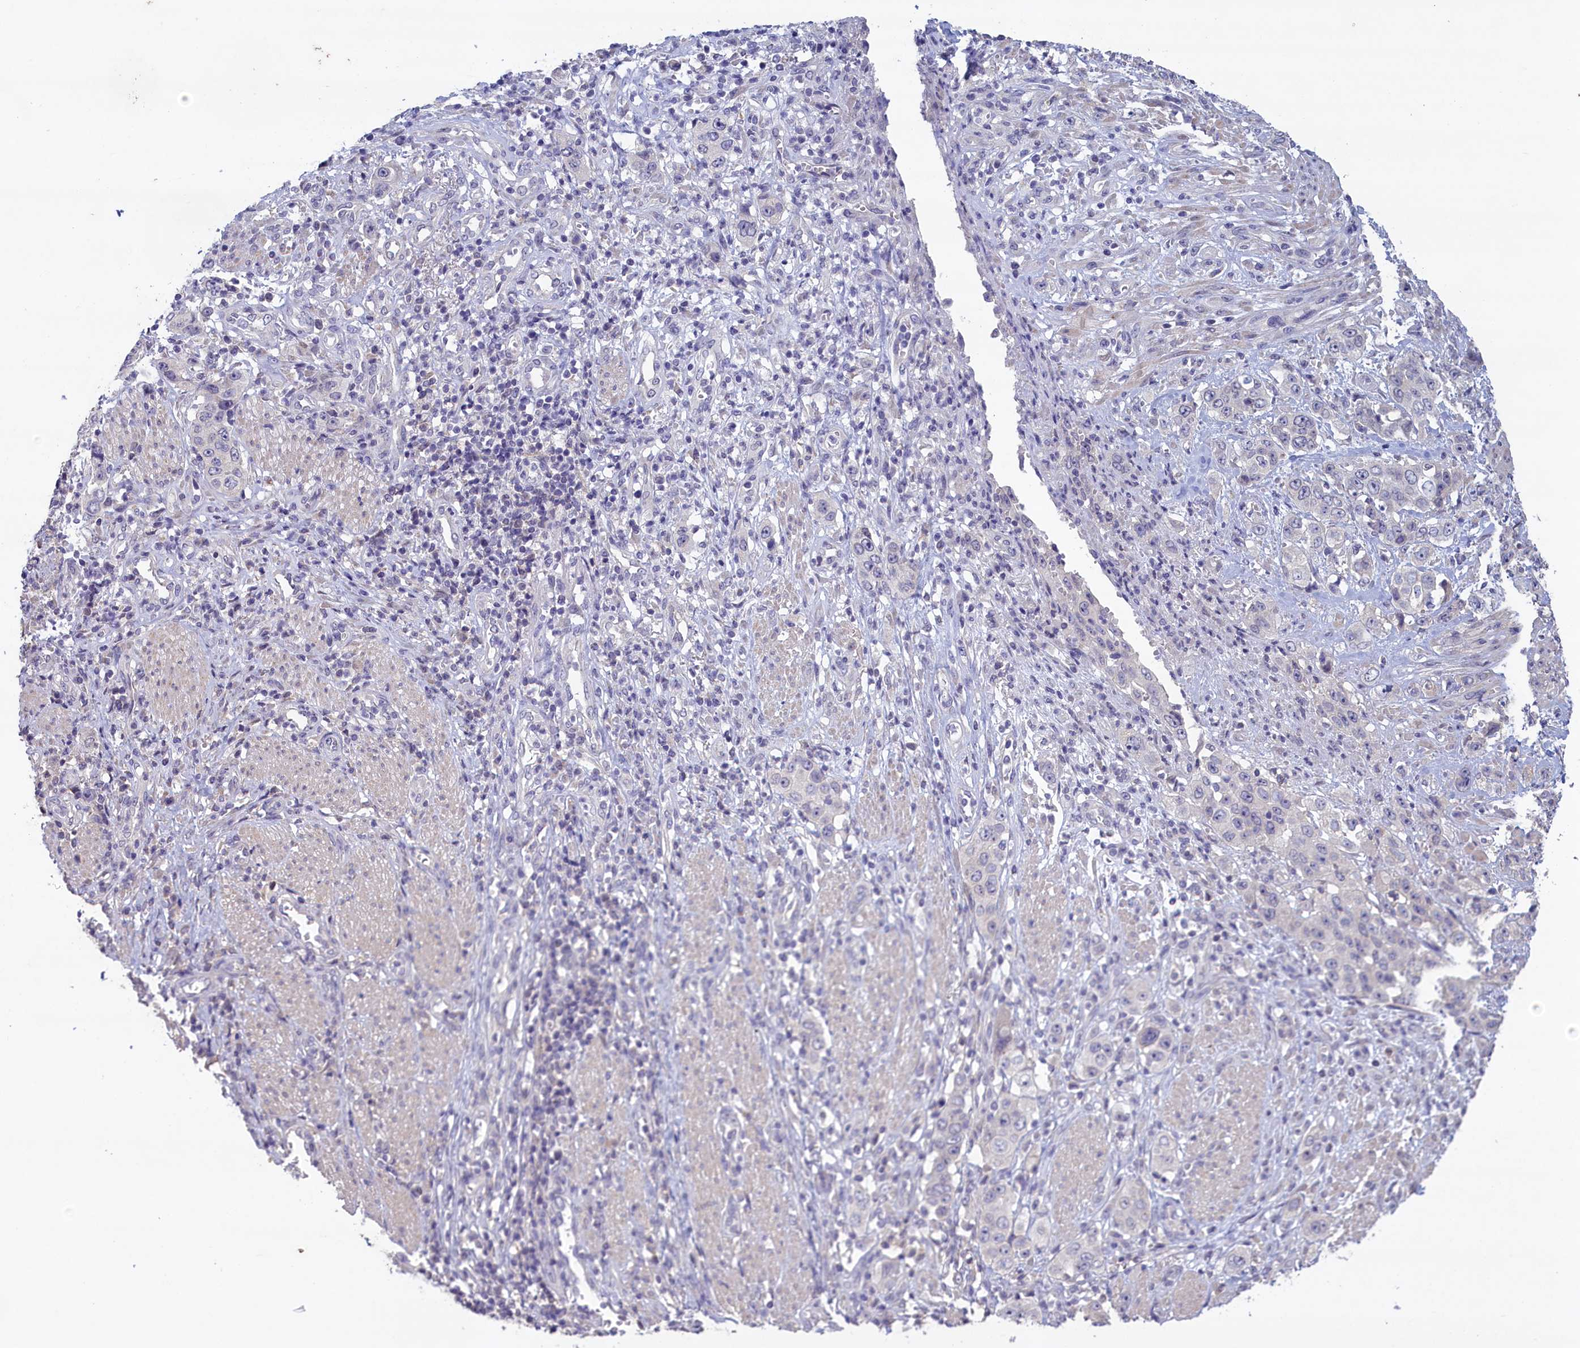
{"staining": {"intensity": "negative", "quantity": "none", "location": "none"}, "tissue": "stomach cancer", "cell_type": "Tumor cells", "image_type": "cancer", "snomed": [{"axis": "morphology", "description": "Adenocarcinoma, NOS"}, {"axis": "topography", "description": "Stomach, upper"}], "caption": "An immunohistochemistry micrograph of adenocarcinoma (stomach) is shown. There is no staining in tumor cells of adenocarcinoma (stomach). The staining was performed using DAB (3,3'-diaminobenzidine) to visualize the protein expression in brown, while the nuclei were stained in blue with hematoxylin (Magnification: 20x).", "gene": "ATF7IP2", "patient": {"sex": "male", "age": 62}}